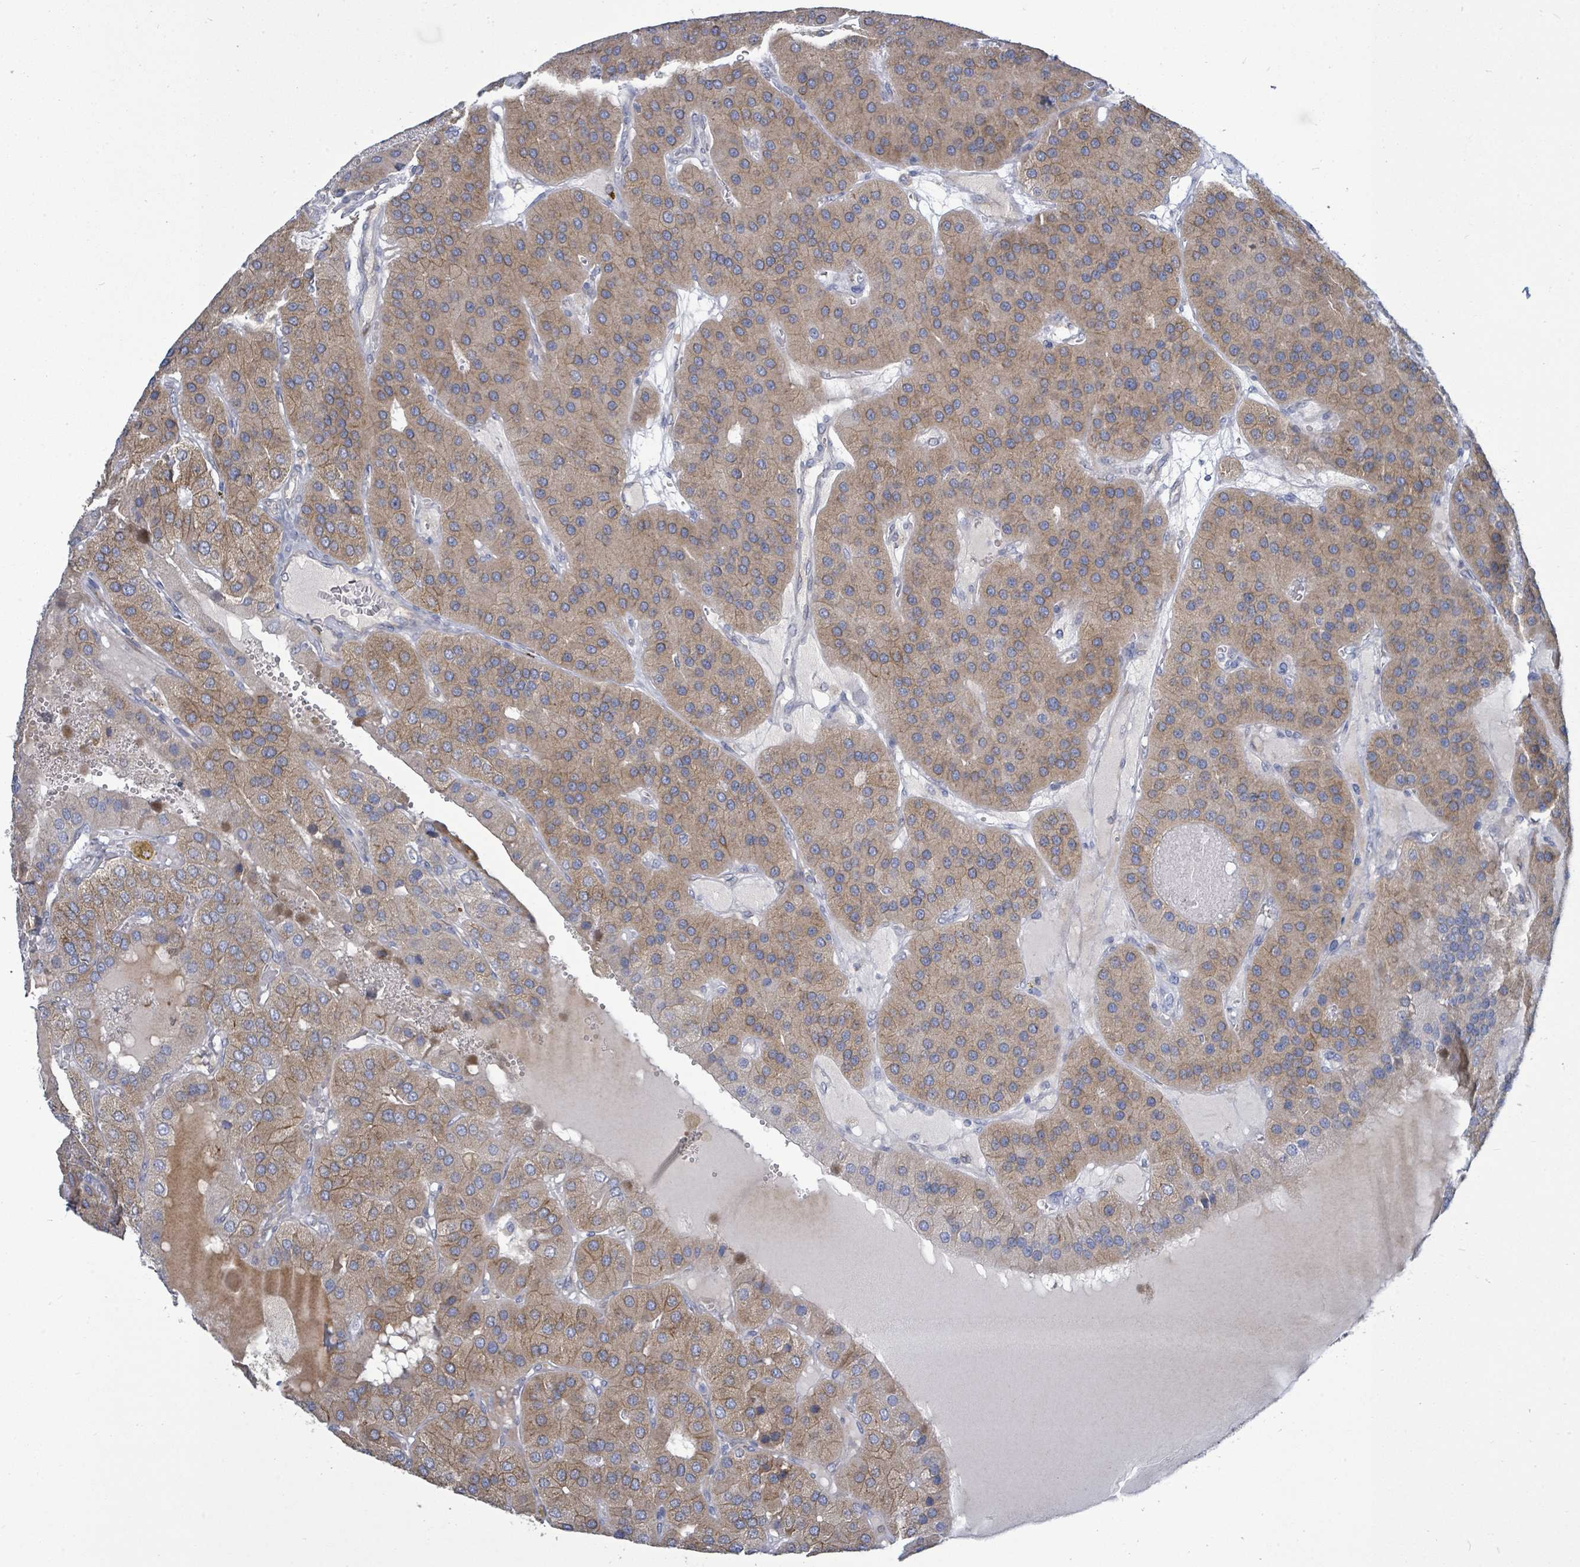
{"staining": {"intensity": "moderate", "quantity": ">75%", "location": "cytoplasmic/membranous"}, "tissue": "parathyroid gland", "cell_type": "Glandular cells", "image_type": "normal", "snomed": [{"axis": "morphology", "description": "Normal tissue, NOS"}, {"axis": "morphology", "description": "Adenoma, NOS"}, {"axis": "topography", "description": "Parathyroid gland"}], "caption": "Approximately >75% of glandular cells in unremarkable human parathyroid gland demonstrate moderate cytoplasmic/membranous protein staining as visualized by brown immunohistochemical staining.", "gene": "SIRPB1", "patient": {"sex": "female", "age": 86}}